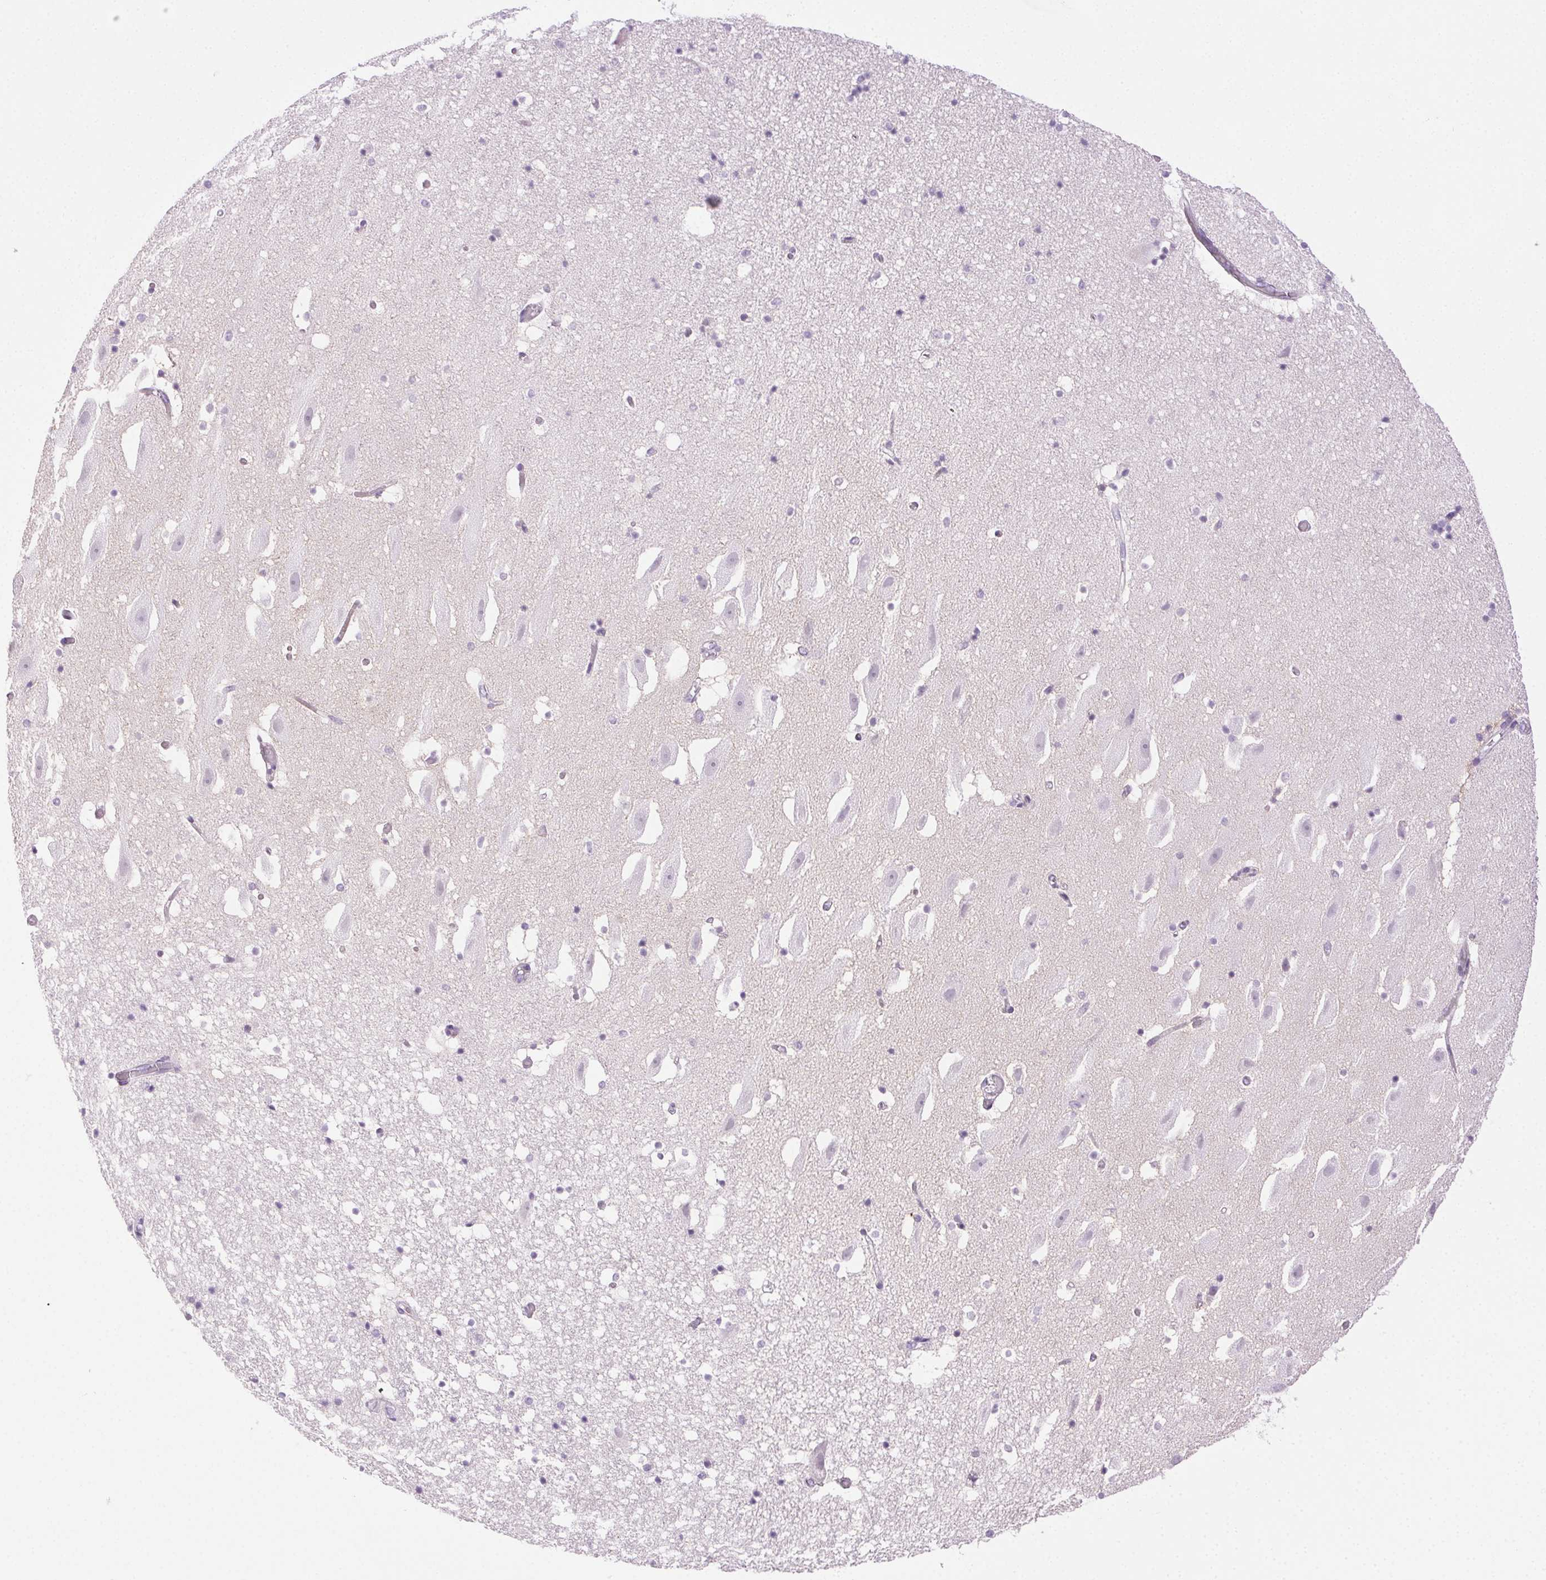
{"staining": {"intensity": "negative", "quantity": "none", "location": "none"}, "tissue": "hippocampus", "cell_type": "Glial cells", "image_type": "normal", "snomed": [{"axis": "morphology", "description": "Normal tissue, NOS"}, {"axis": "topography", "description": "Hippocampus"}], "caption": "High power microscopy histopathology image of an IHC image of normal hippocampus, revealing no significant positivity in glial cells. (DAB (3,3'-diaminobenzidine) IHC visualized using brightfield microscopy, high magnification).", "gene": "CLDN10", "patient": {"sex": "male", "age": 26}}